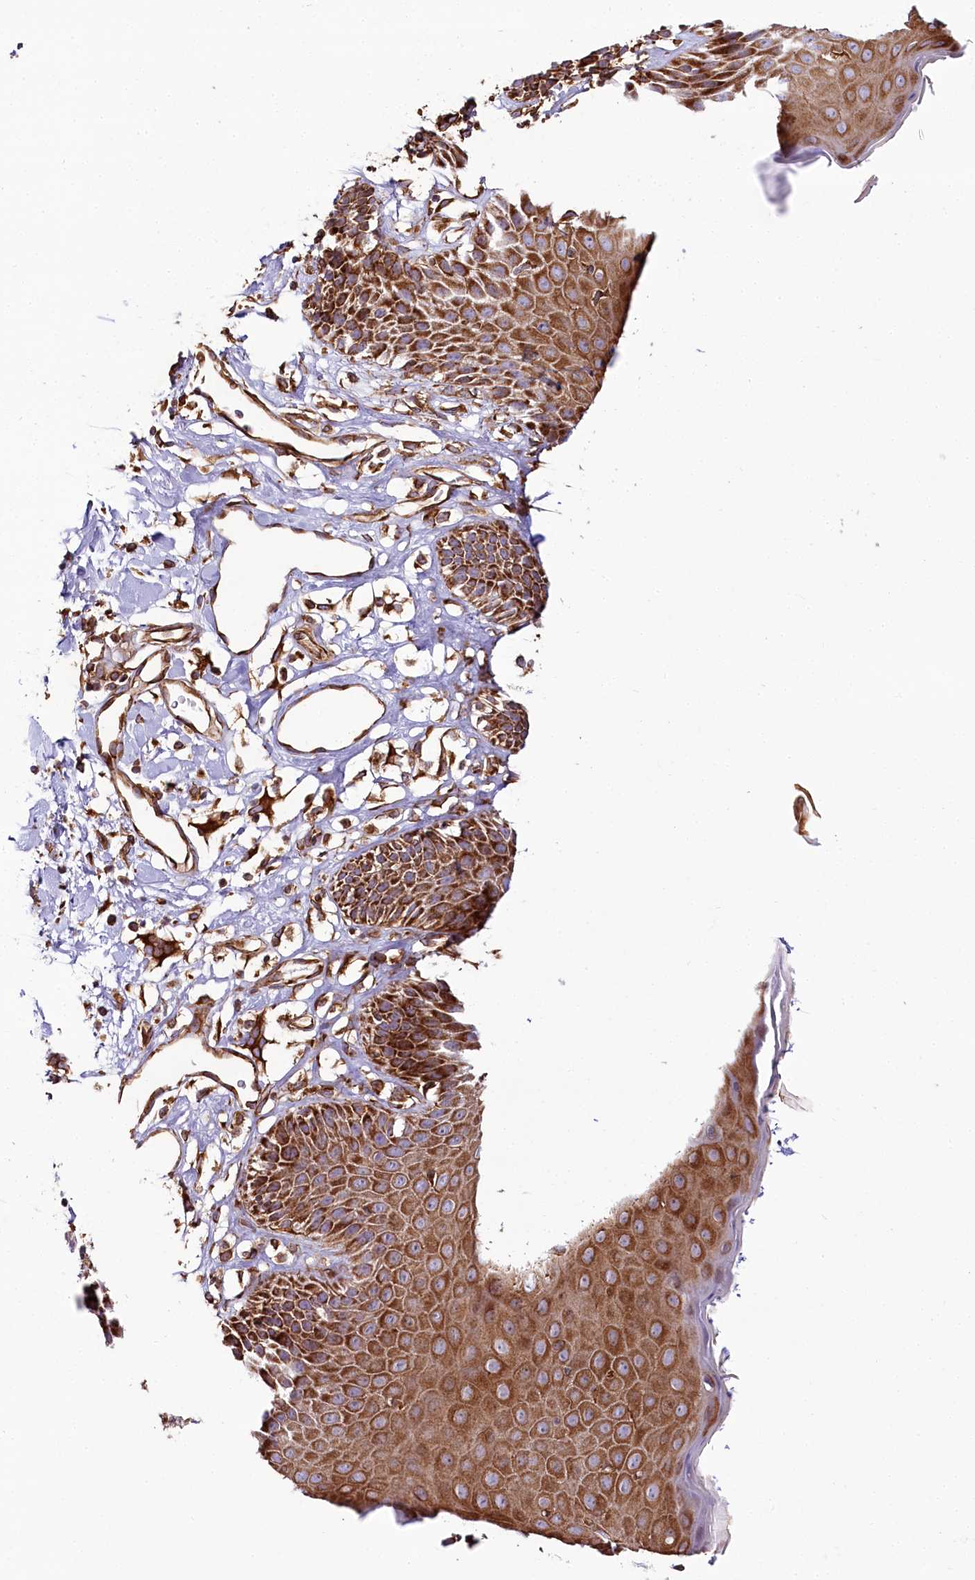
{"staining": {"intensity": "strong", "quantity": ">75%", "location": "cytoplasmic/membranous"}, "tissue": "skin", "cell_type": "Epidermal cells", "image_type": "normal", "snomed": [{"axis": "morphology", "description": "Normal tissue, NOS"}, {"axis": "topography", "description": "Vulva"}], "caption": "DAB (3,3'-diaminobenzidine) immunohistochemical staining of benign human skin exhibits strong cytoplasmic/membranous protein expression in approximately >75% of epidermal cells.", "gene": "THUMPD3", "patient": {"sex": "female", "age": 68}}